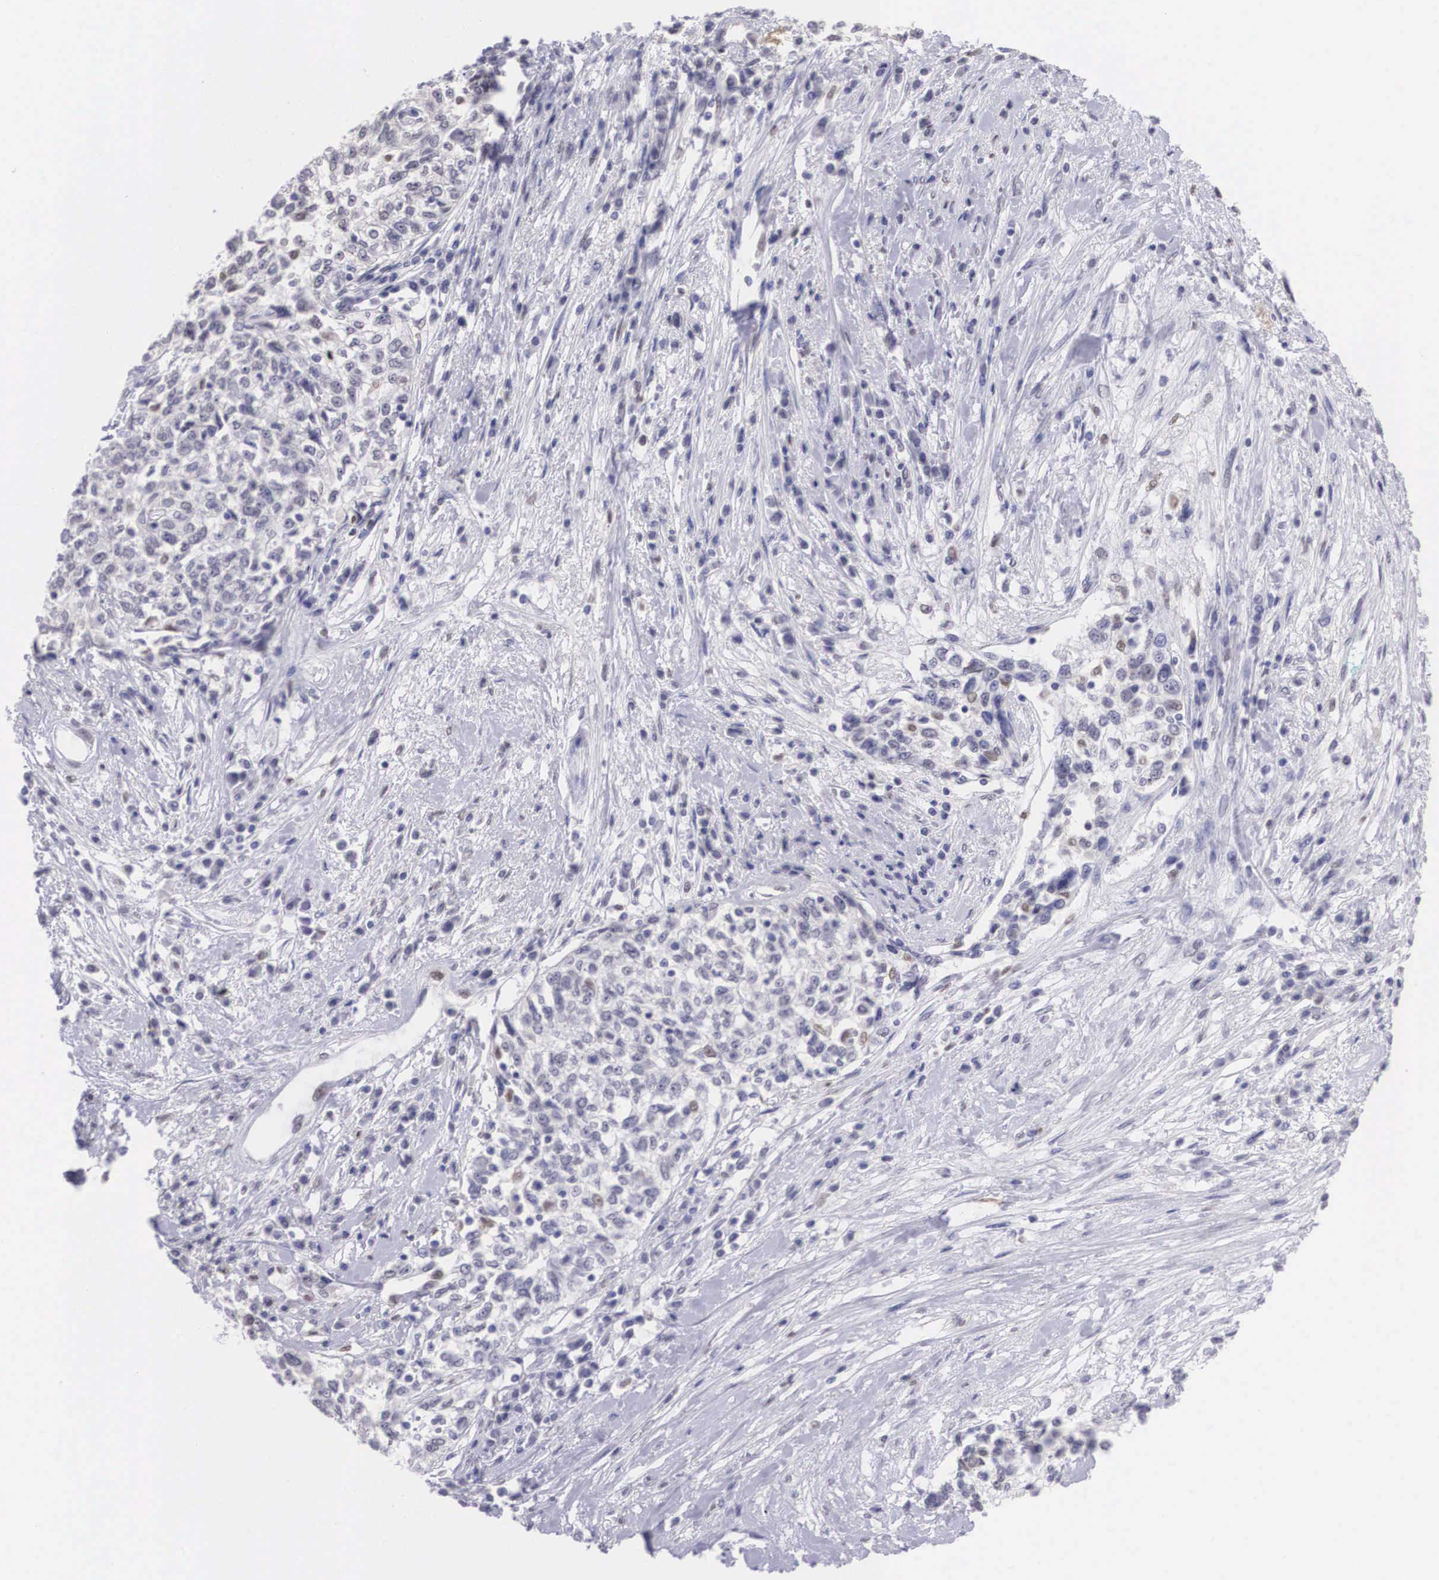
{"staining": {"intensity": "weak", "quantity": "<25%", "location": "nuclear"}, "tissue": "cervical cancer", "cell_type": "Tumor cells", "image_type": "cancer", "snomed": [{"axis": "morphology", "description": "Squamous cell carcinoma, NOS"}, {"axis": "topography", "description": "Cervix"}], "caption": "Micrograph shows no protein positivity in tumor cells of cervical squamous cell carcinoma tissue.", "gene": "ETV6", "patient": {"sex": "female", "age": 57}}